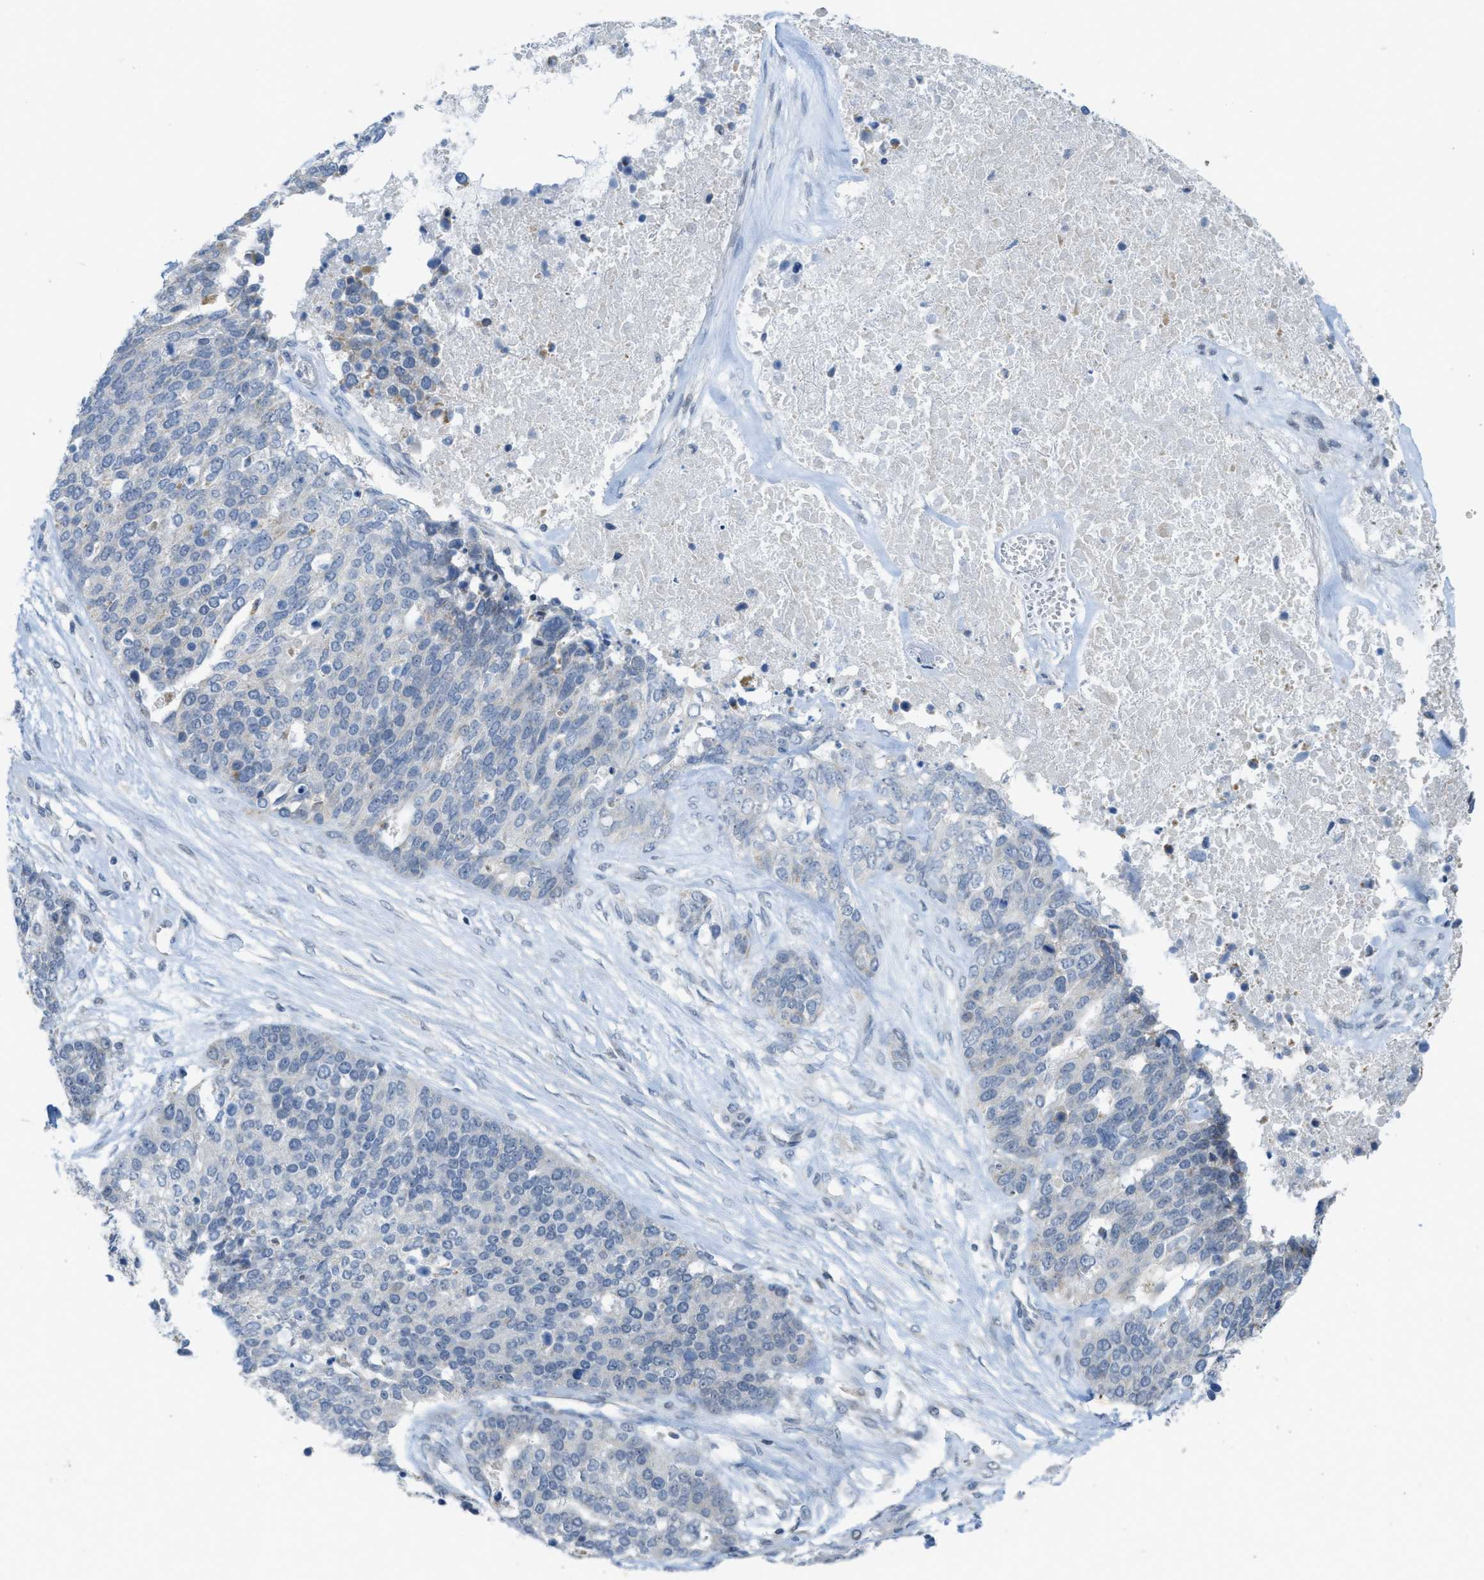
{"staining": {"intensity": "negative", "quantity": "none", "location": "none"}, "tissue": "ovarian cancer", "cell_type": "Tumor cells", "image_type": "cancer", "snomed": [{"axis": "morphology", "description": "Cystadenocarcinoma, serous, NOS"}, {"axis": "topography", "description": "Ovary"}], "caption": "Immunohistochemistry photomicrograph of neoplastic tissue: human ovarian cancer (serous cystadenocarcinoma) stained with DAB demonstrates no significant protein positivity in tumor cells.", "gene": "TXNDC2", "patient": {"sex": "female", "age": 44}}